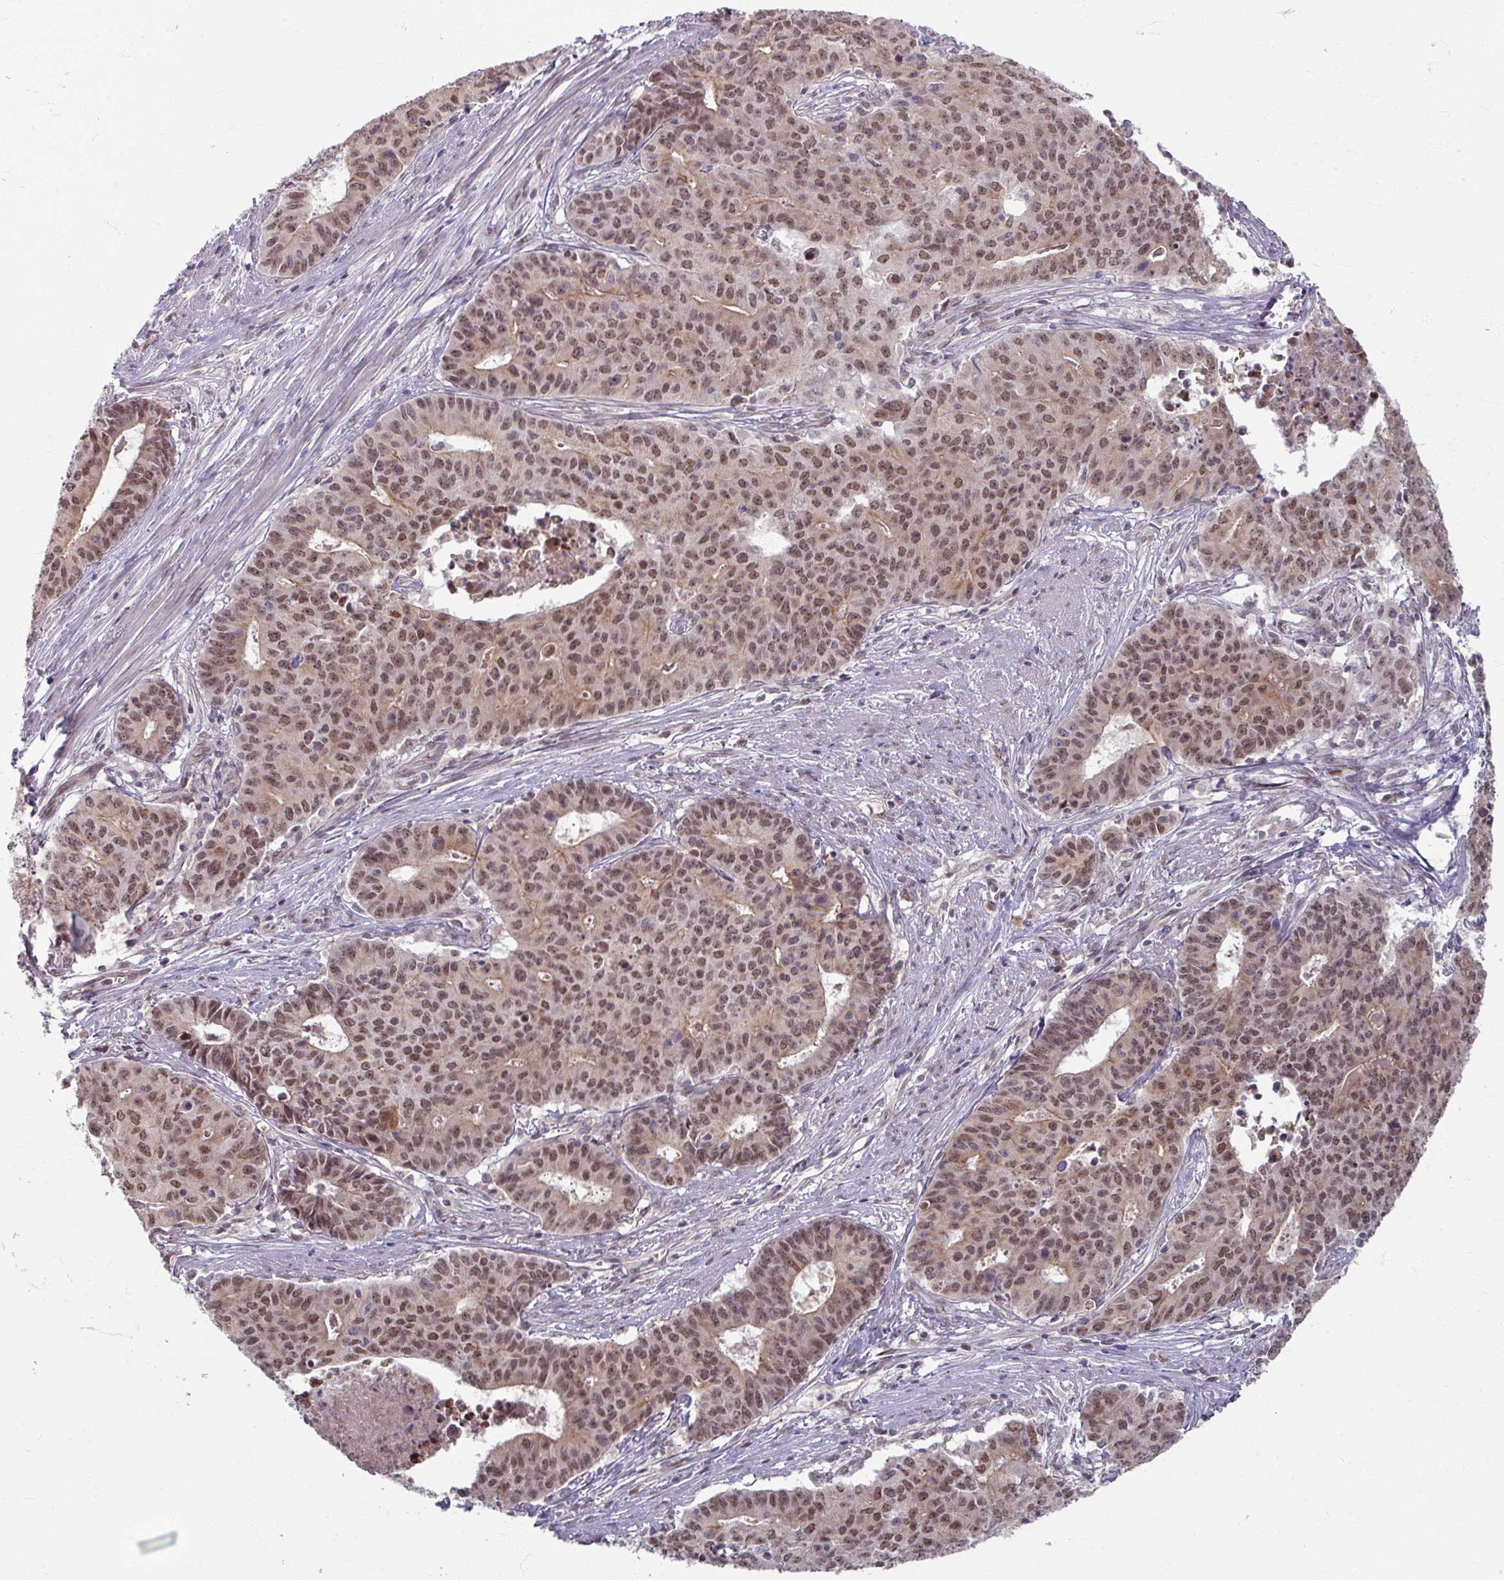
{"staining": {"intensity": "moderate", "quantity": ">75%", "location": "nuclear"}, "tissue": "endometrial cancer", "cell_type": "Tumor cells", "image_type": "cancer", "snomed": [{"axis": "morphology", "description": "Adenocarcinoma, NOS"}, {"axis": "topography", "description": "Endometrium"}], "caption": "A brown stain labels moderate nuclear positivity of a protein in endometrial adenocarcinoma tumor cells.", "gene": "KLC3", "patient": {"sex": "female", "age": 59}}